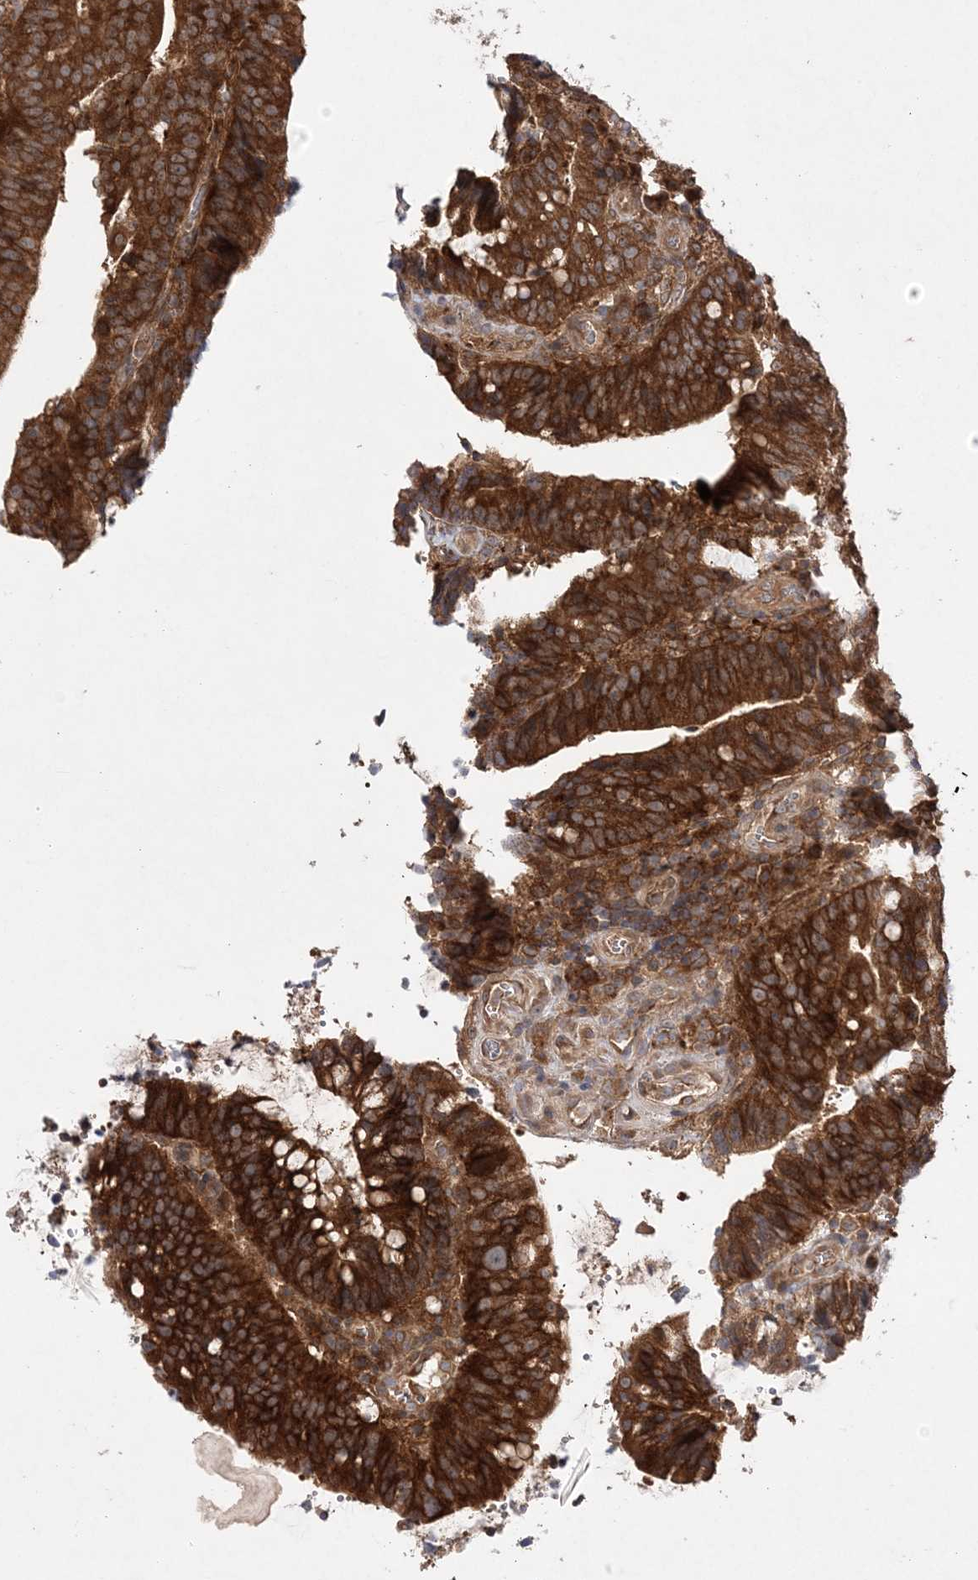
{"staining": {"intensity": "strong", "quantity": ">75%", "location": "cytoplasmic/membranous"}, "tissue": "colorectal cancer", "cell_type": "Tumor cells", "image_type": "cancer", "snomed": [{"axis": "morphology", "description": "Adenocarcinoma, NOS"}, {"axis": "topography", "description": "Colon"}], "caption": "Colorectal adenocarcinoma was stained to show a protein in brown. There is high levels of strong cytoplasmic/membranous positivity in about >75% of tumor cells. (brown staining indicates protein expression, while blue staining denotes nuclei).", "gene": "TMEM9B", "patient": {"sex": "female", "age": 66}}